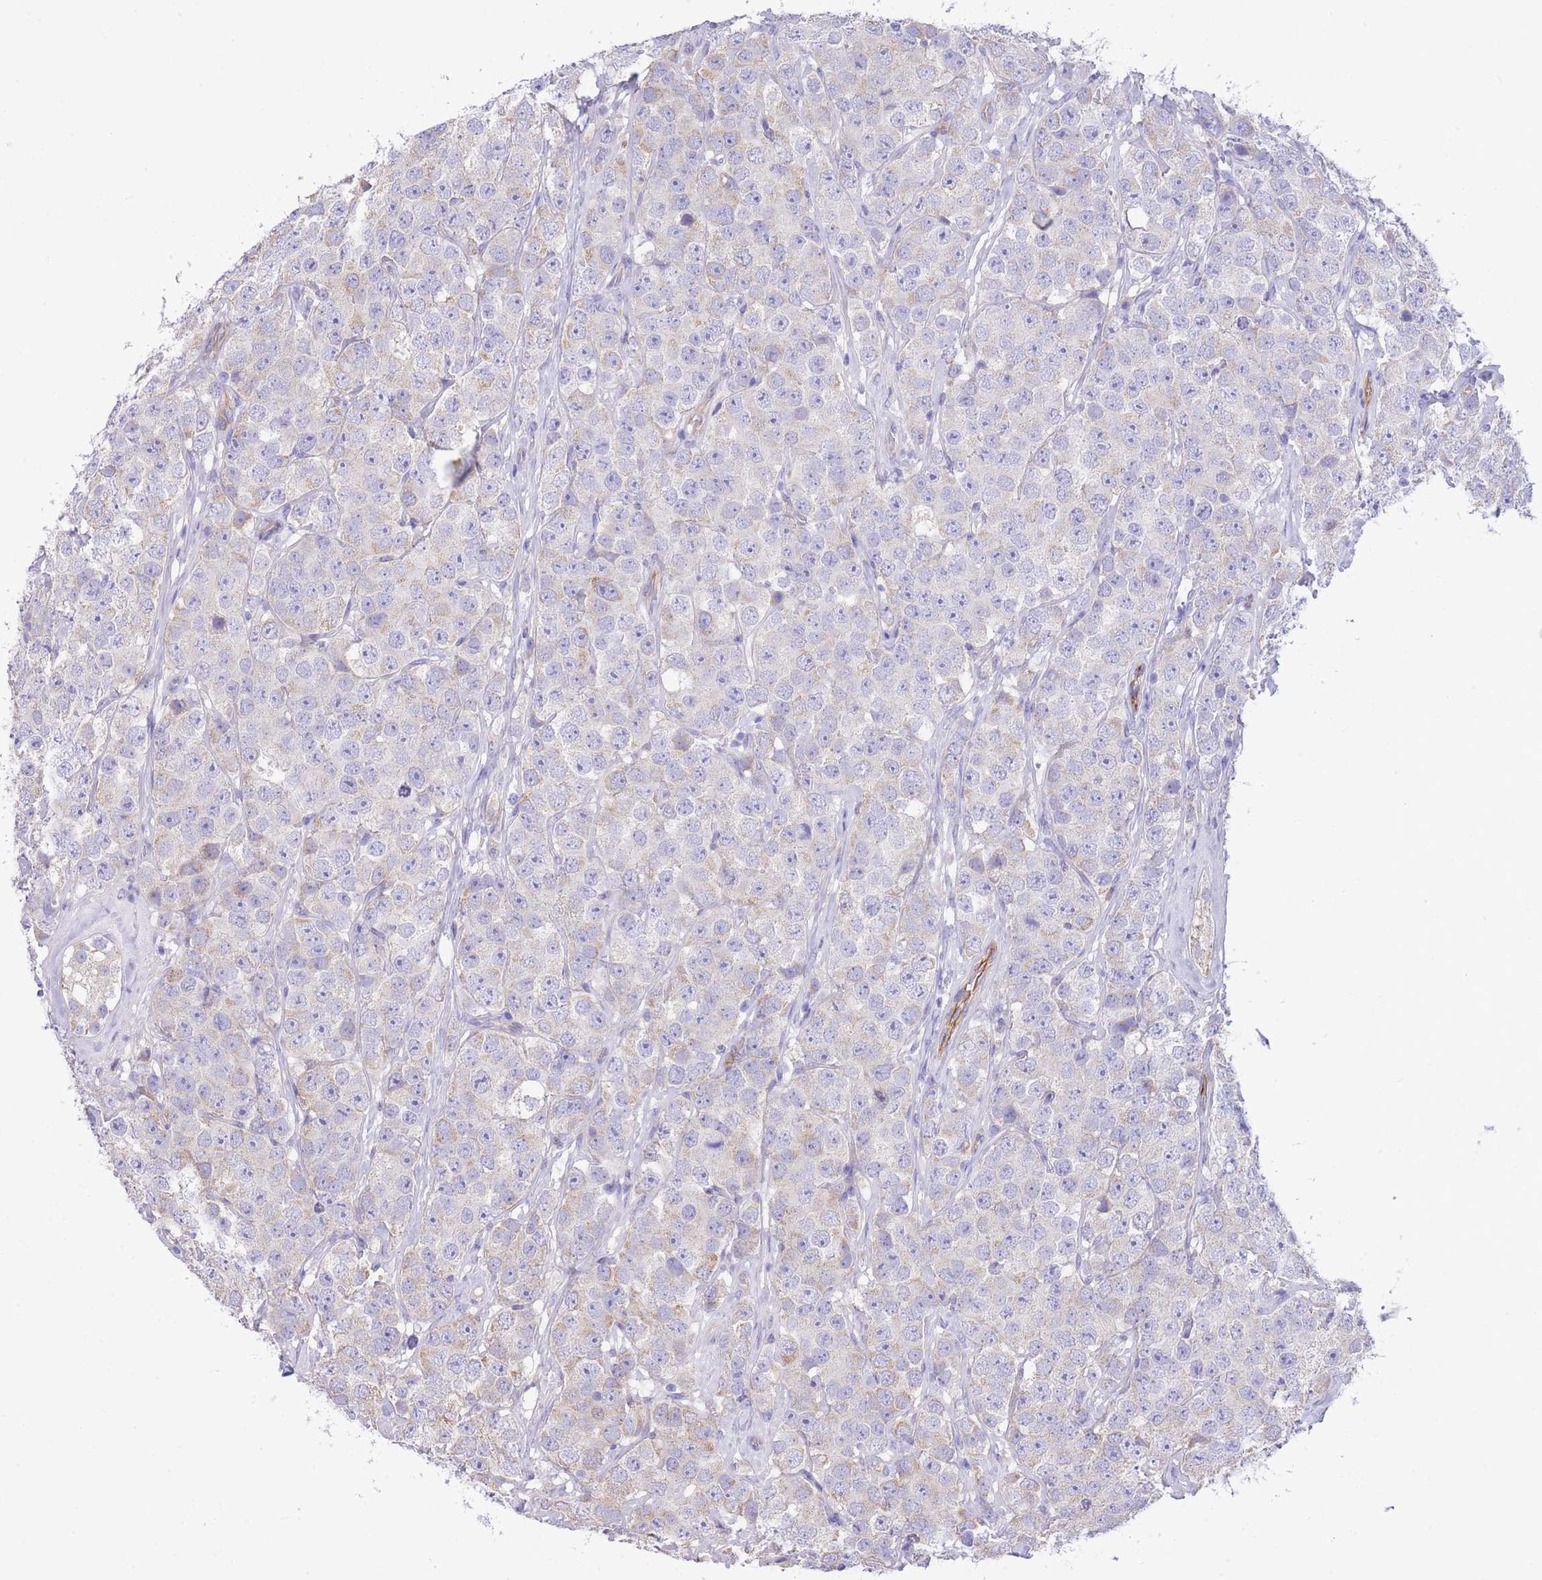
{"staining": {"intensity": "weak", "quantity": "<25%", "location": "cytoplasmic/membranous"}, "tissue": "testis cancer", "cell_type": "Tumor cells", "image_type": "cancer", "snomed": [{"axis": "morphology", "description": "Seminoma, NOS"}, {"axis": "topography", "description": "Testis"}], "caption": "Tumor cells are negative for protein expression in human testis cancer.", "gene": "PGM1", "patient": {"sex": "male", "age": 28}}